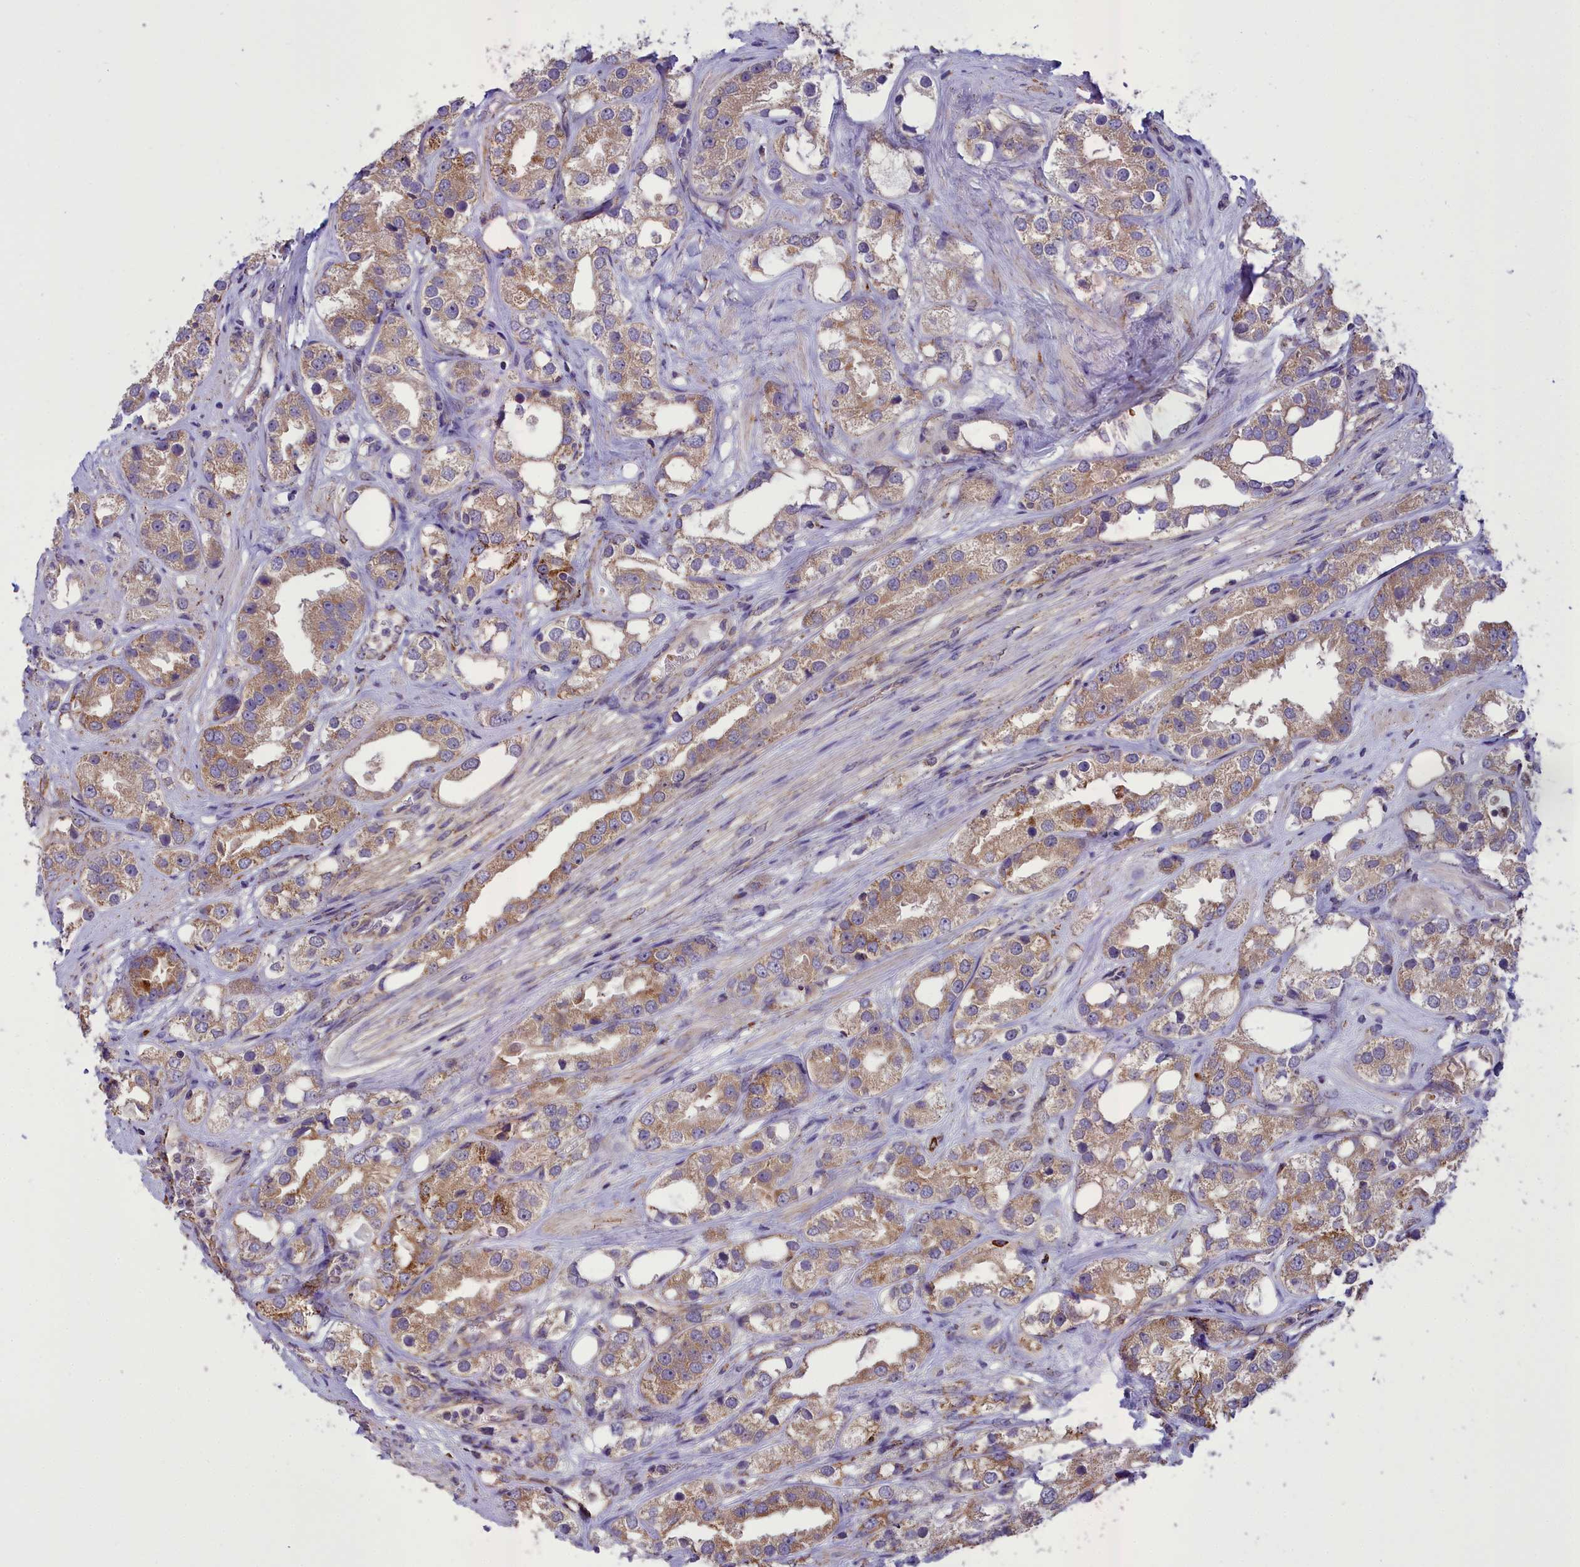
{"staining": {"intensity": "moderate", "quantity": ">75%", "location": "cytoplasmic/membranous"}, "tissue": "prostate cancer", "cell_type": "Tumor cells", "image_type": "cancer", "snomed": [{"axis": "morphology", "description": "Adenocarcinoma, NOS"}, {"axis": "topography", "description": "Prostate"}], "caption": "Moderate cytoplasmic/membranous expression is present in about >75% of tumor cells in prostate cancer (adenocarcinoma).", "gene": "TBC1D24", "patient": {"sex": "male", "age": 79}}